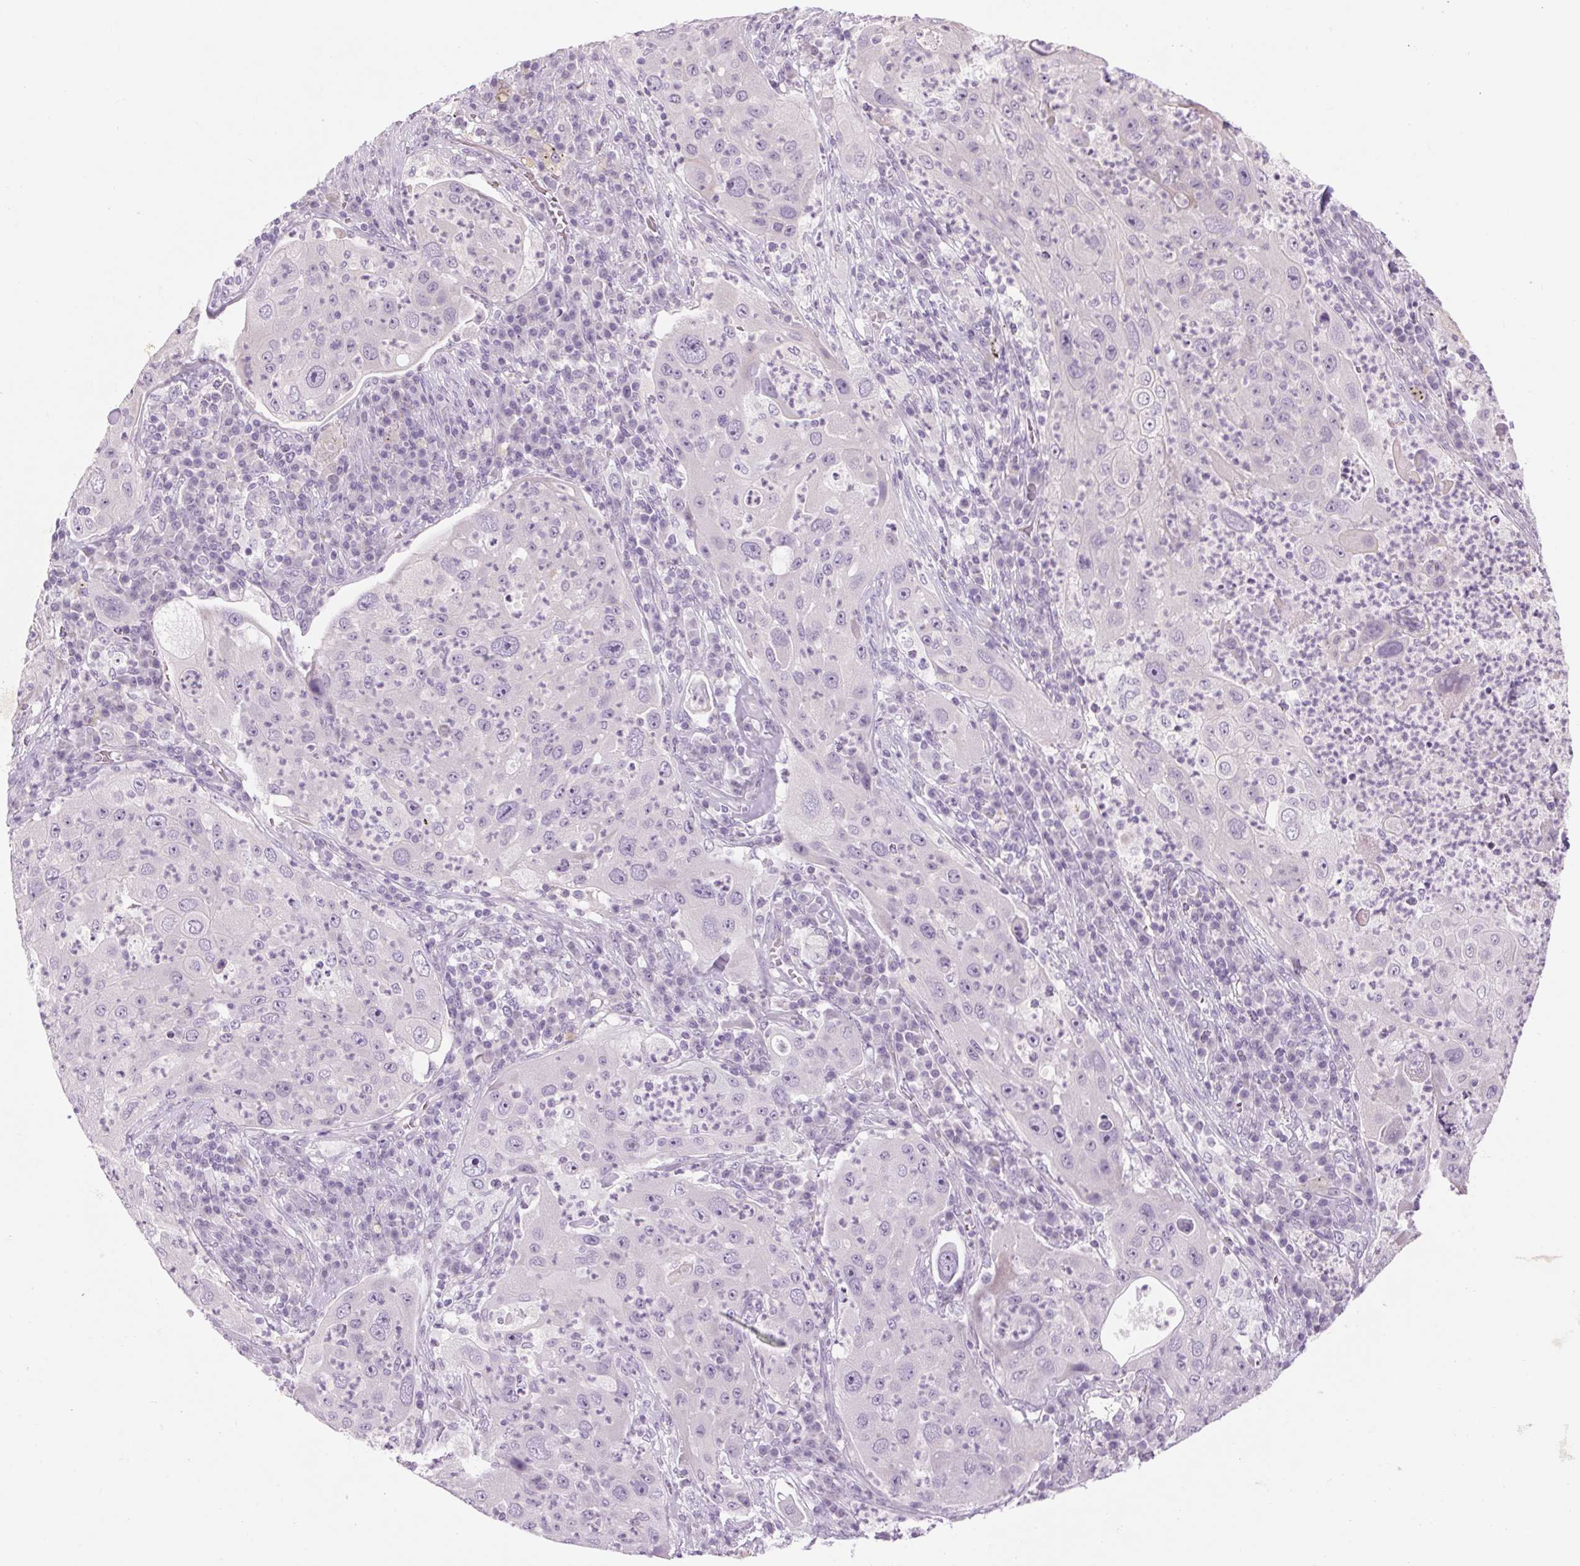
{"staining": {"intensity": "negative", "quantity": "none", "location": "none"}, "tissue": "lung cancer", "cell_type": "Tumor cells", "image_type": "cancer", "snomed": [{"axis": "morphology", "description": "Squamous cell carcinoma, NOS"}, {"axis": "topography", "description": "Lung"}], "caption": "A histopathology image of human lung cancer (squamous cell carcinoma) is negative for staining in tumor cells.", "gene": "RPTN", "patient": {"sex": "female", "age": 59}}